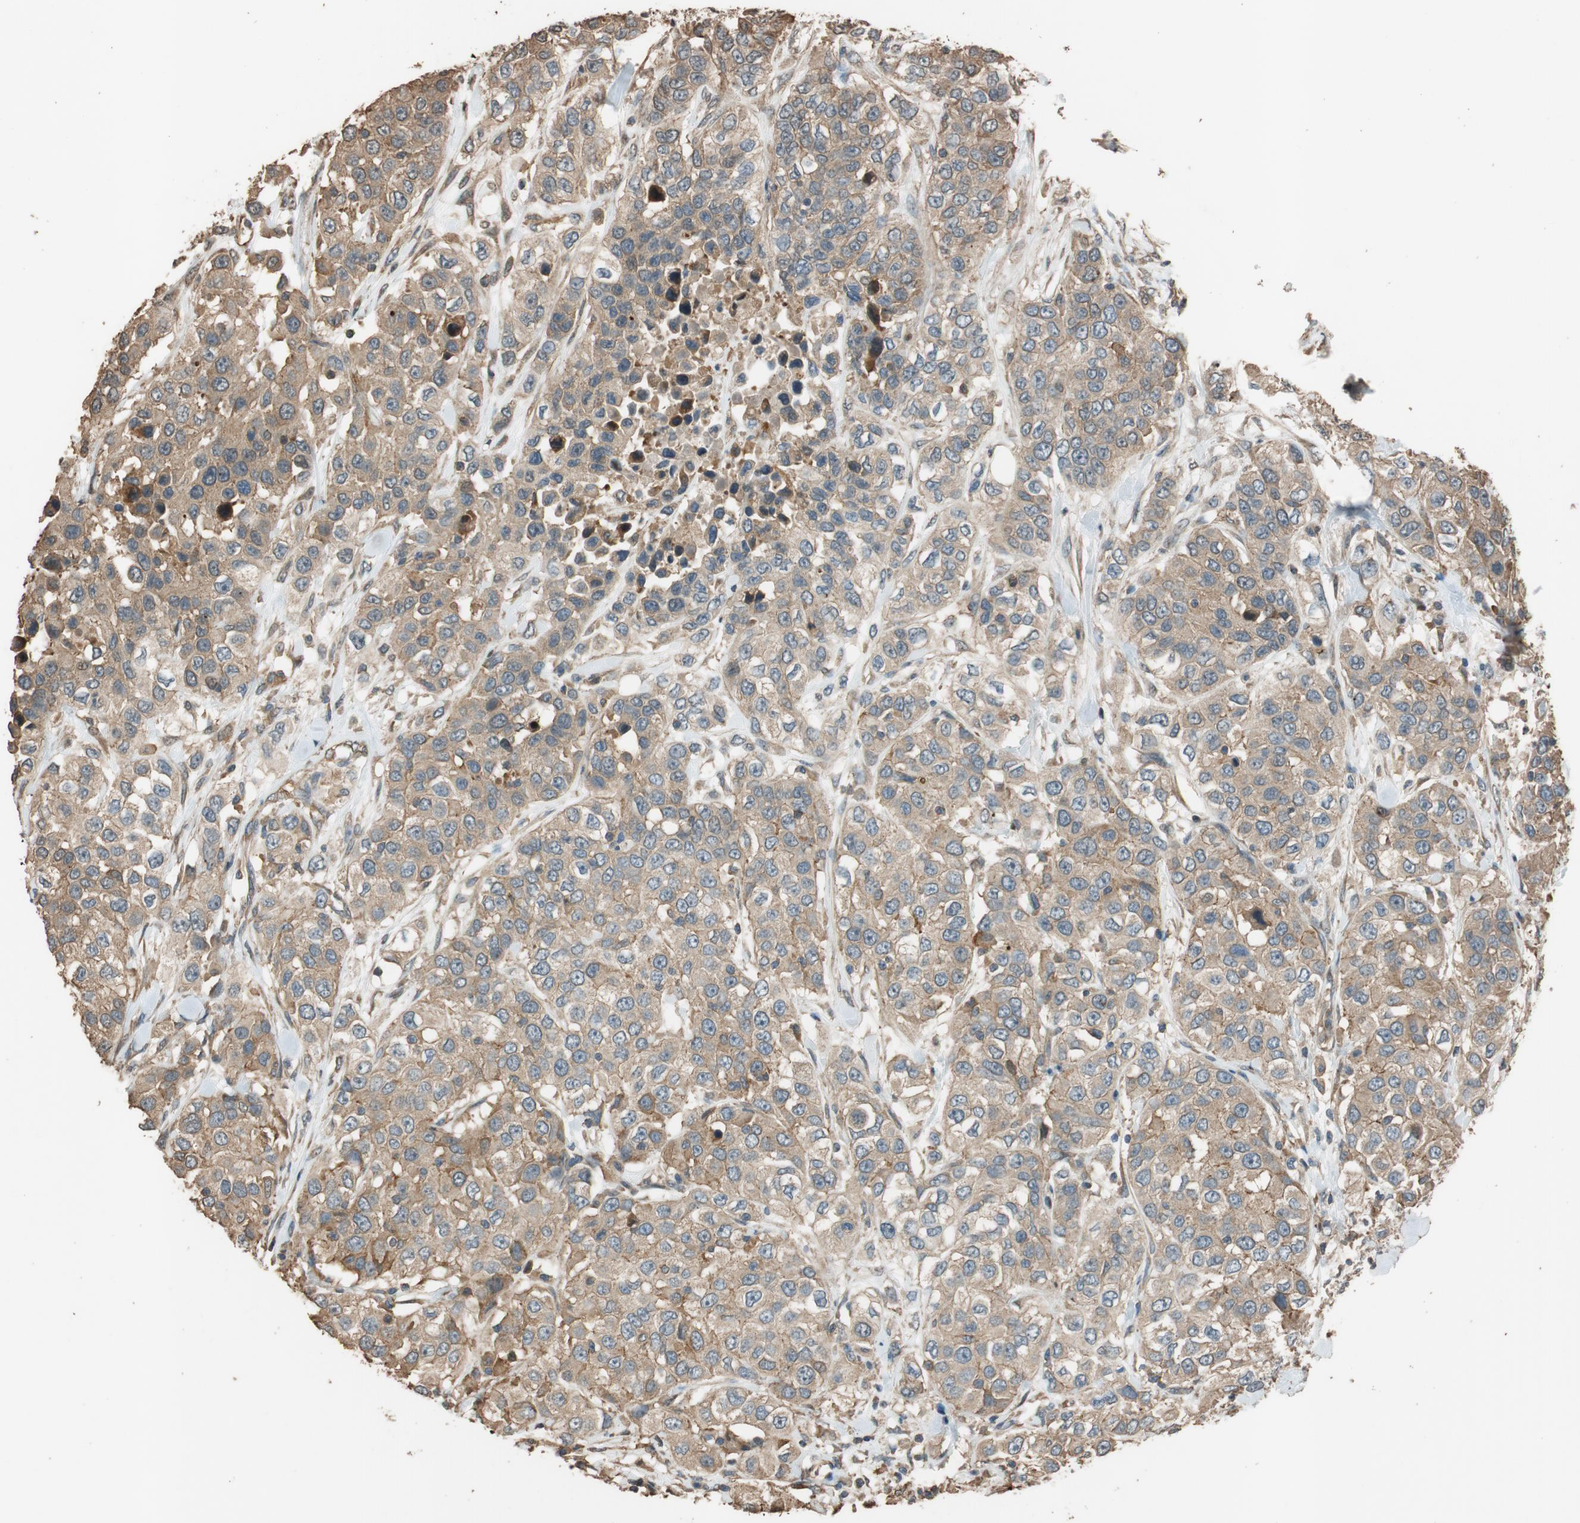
{"staining": {"intensity": "weak", "quantity": ">75%", "location": "cytoplasmic/membranous"}, "tissue": "urothelial cancer", "cell_type": "Tumor cells", "image_type": "cancer", "snomed": [{"axis": "morphology", "description": "Urothelial carcinoma, High grade"}, {"axis": "topography", "description": "Urinary bladder"}], "caption": "Brown immunohistochemical staining in human high-grade urothelial carcinoma reveals weak cytoplasmic/membranous staining in approximately >75% of tumor cells.", "gene": "MST1R", "patient": {"sex": "female", "age": 80}}